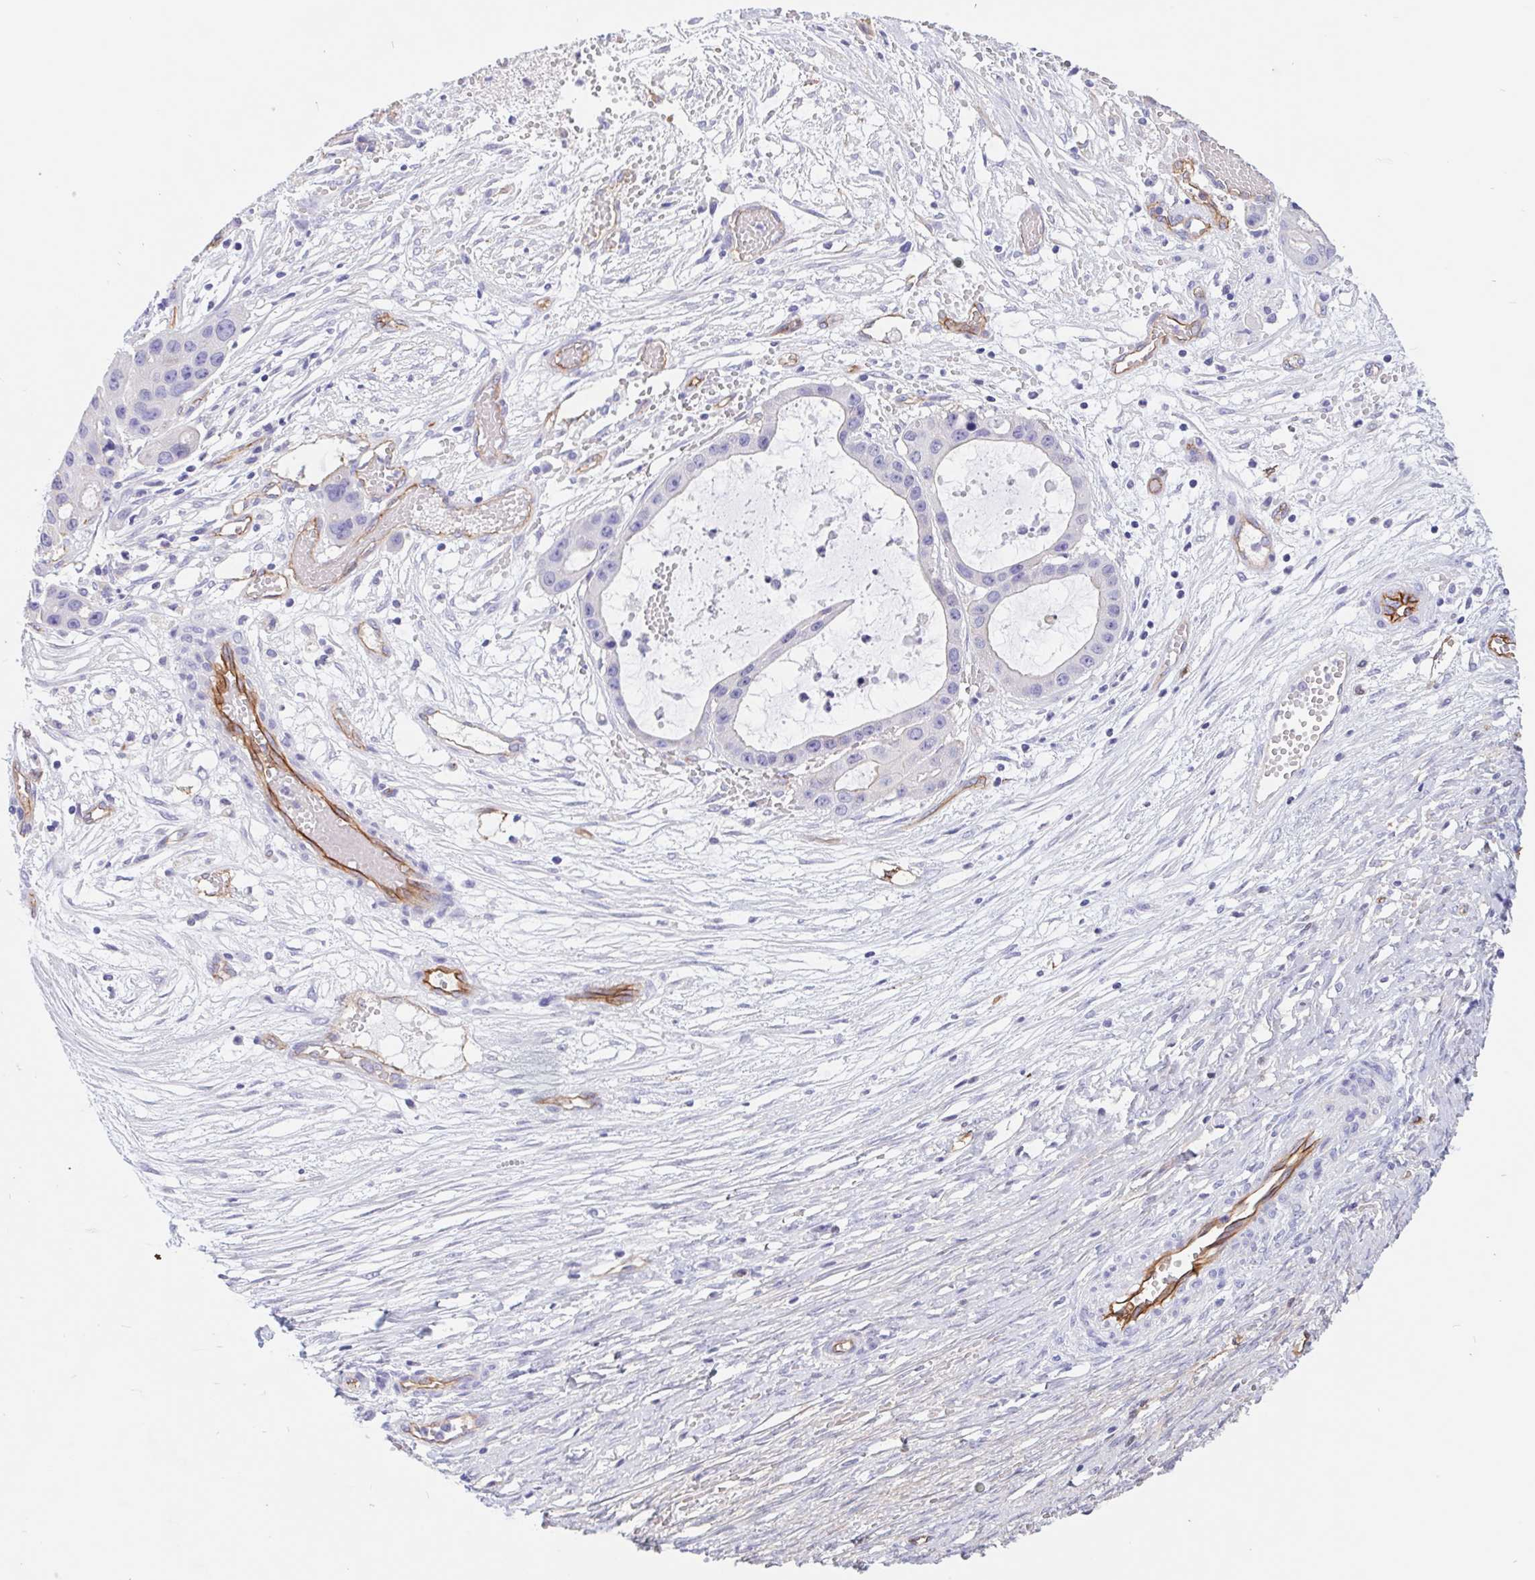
{"staining": {"intensity": "negative", "quantity": "none", "location": "none"}, "tissue": "ovarian cancer", "cell_type": "Tumor cells", "image_type": "cancer", "snomed": [{"axis": "morphology", "description": "Cystadenocarcinoma, serous, NOS"}, {"axis": "topography", "description": "Ovary"}], "caption": "Ovarian cancer was stained to show a protein in brown. There is no significant positivity in tumor cells.", "gene": "LIMCH1", "patient": {"sex": "female", "age": 56}}